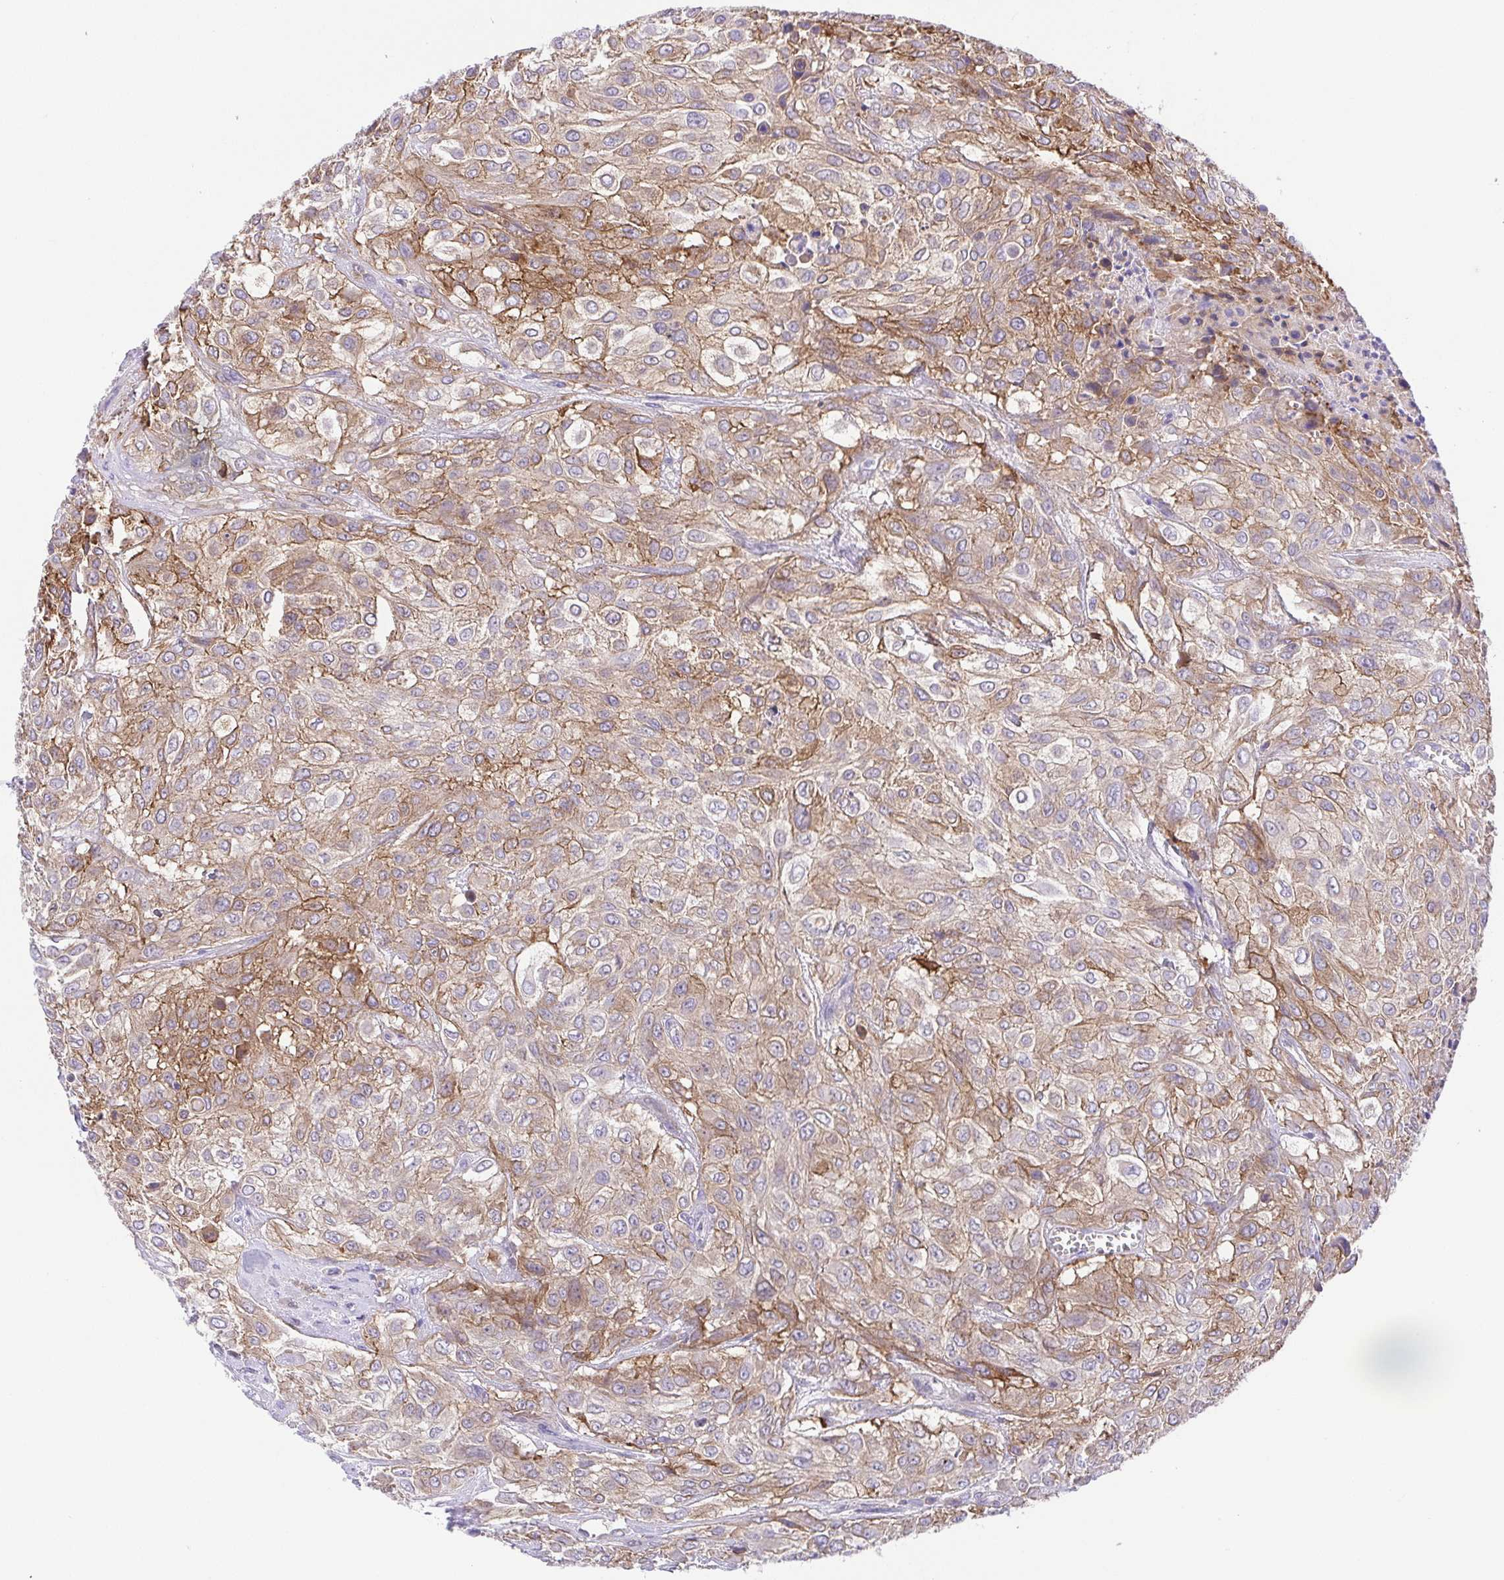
{"staining": {"intensity": "moderate", "quantity": ">75%", "location": "cytoplasmic/membranous"}, "tissue": "urothelial cancer", "cell_type": "Tumor cells", "image_type": "cancer", "snomed": [{"axis": "morphology", "description": "Urothelial carcinoma, High grade"}, {"axis": "topography", "description": "Urinary bladder"}], "caption": "Protein staining of urothelial carcinoma (high-grade) tissue demonstrates moderate cytoplasmic/membranous expression in approximately >75% of tumor cells.", "gene": "SLC13A1", "patient": {"sex": "male", "age": 57}}